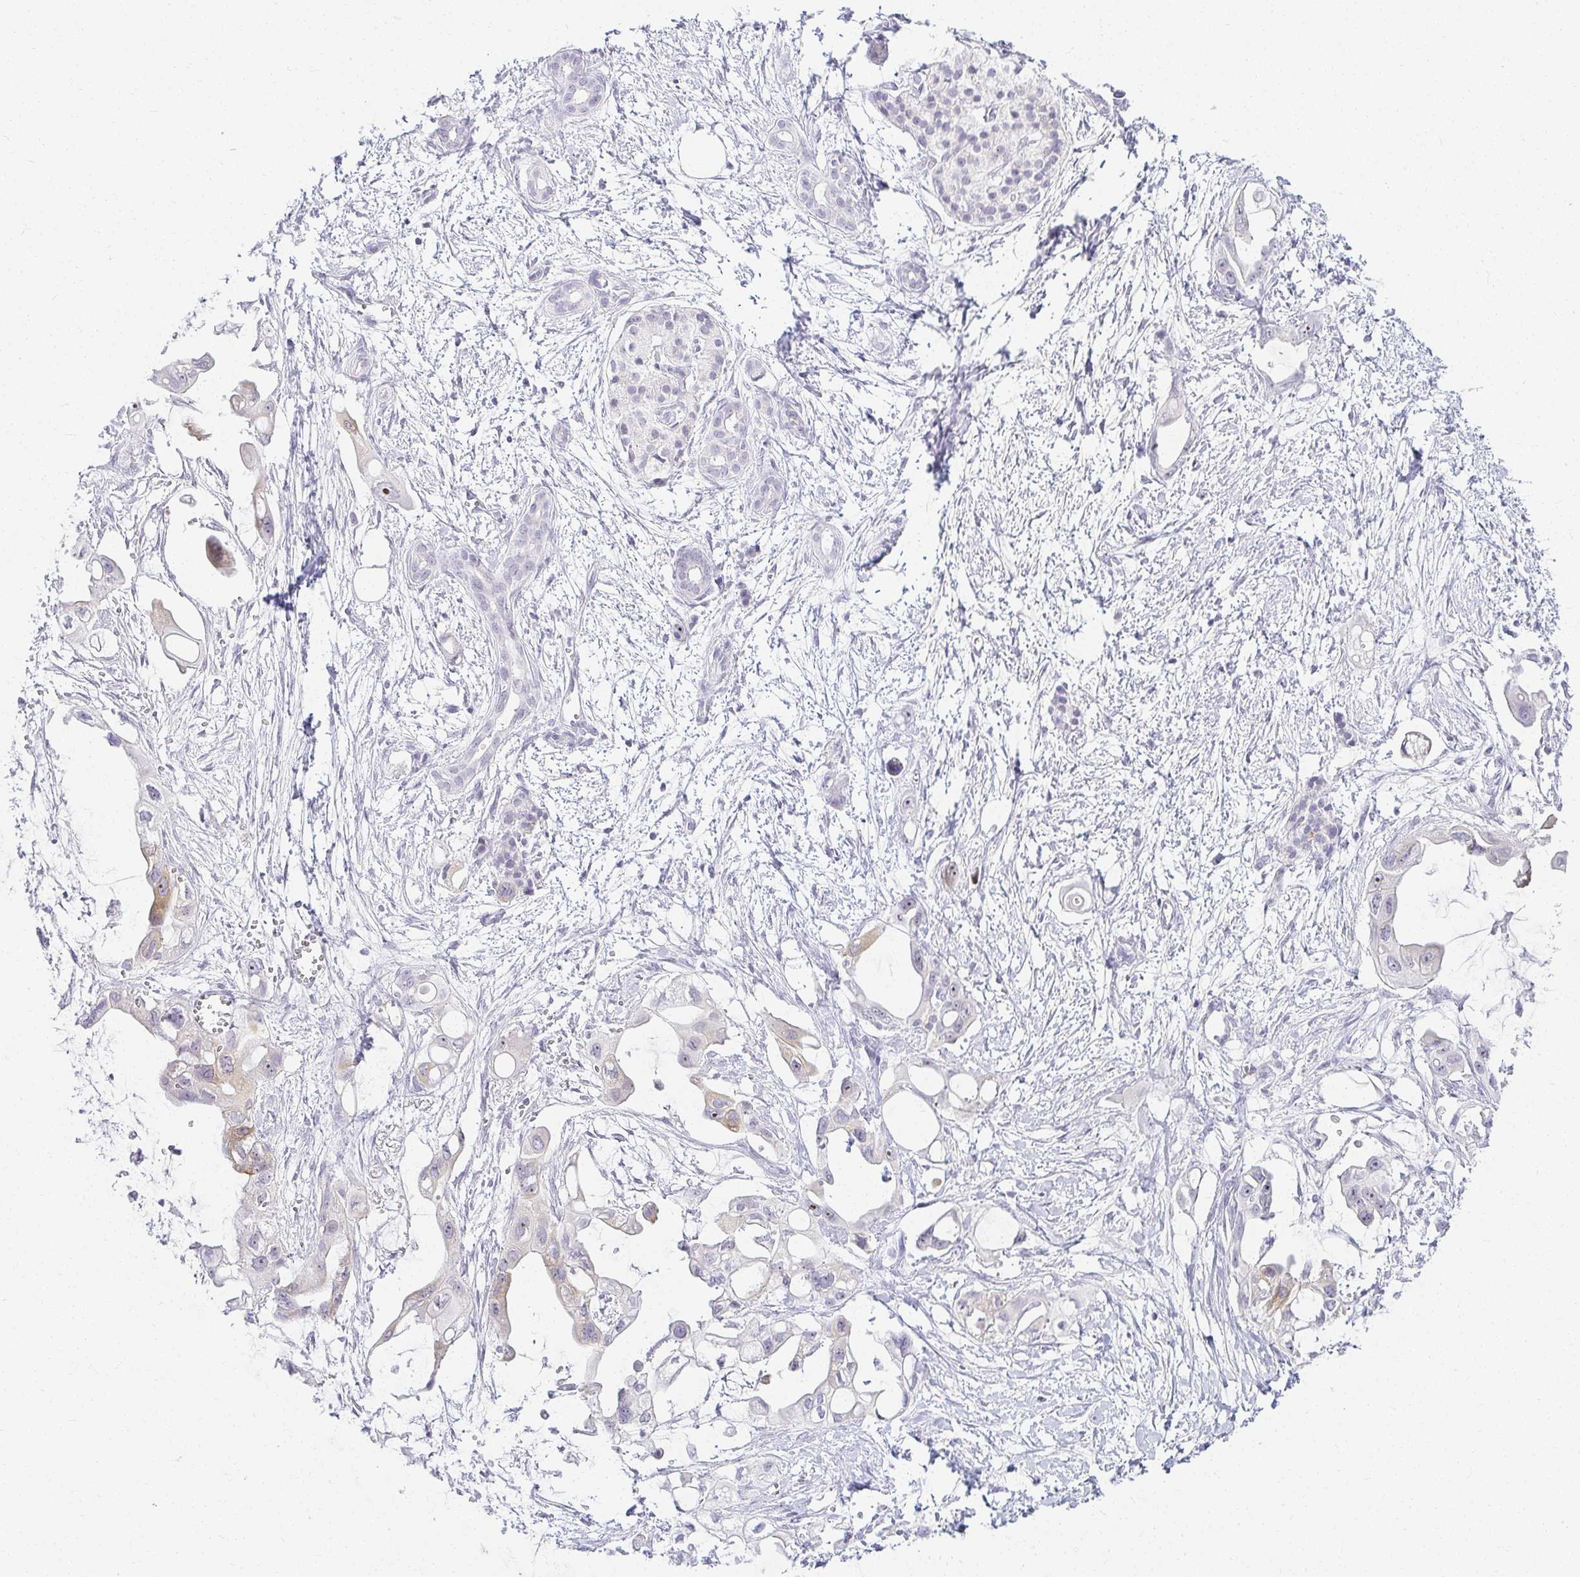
{"staining": {"intensity": "negative", "quantity": "none", "location": "none"}, "tissue": "pancreatic cancer", "cell_type": "Tumor cells", "image_type": "cancer", "snomed": [{"axis": "morphology", "description": "Adenocarcinoma, NOS"}, {"axis": "topography", "description": "Pancreas"}], "caption": "This is an immunohistochemistry (IHC) micrograph of pancreatic cancer (adenocarcinoma). There is no staining in tumor cells.", "gene": "ACAN", "patient": {"sex": "male", "age": 61}}